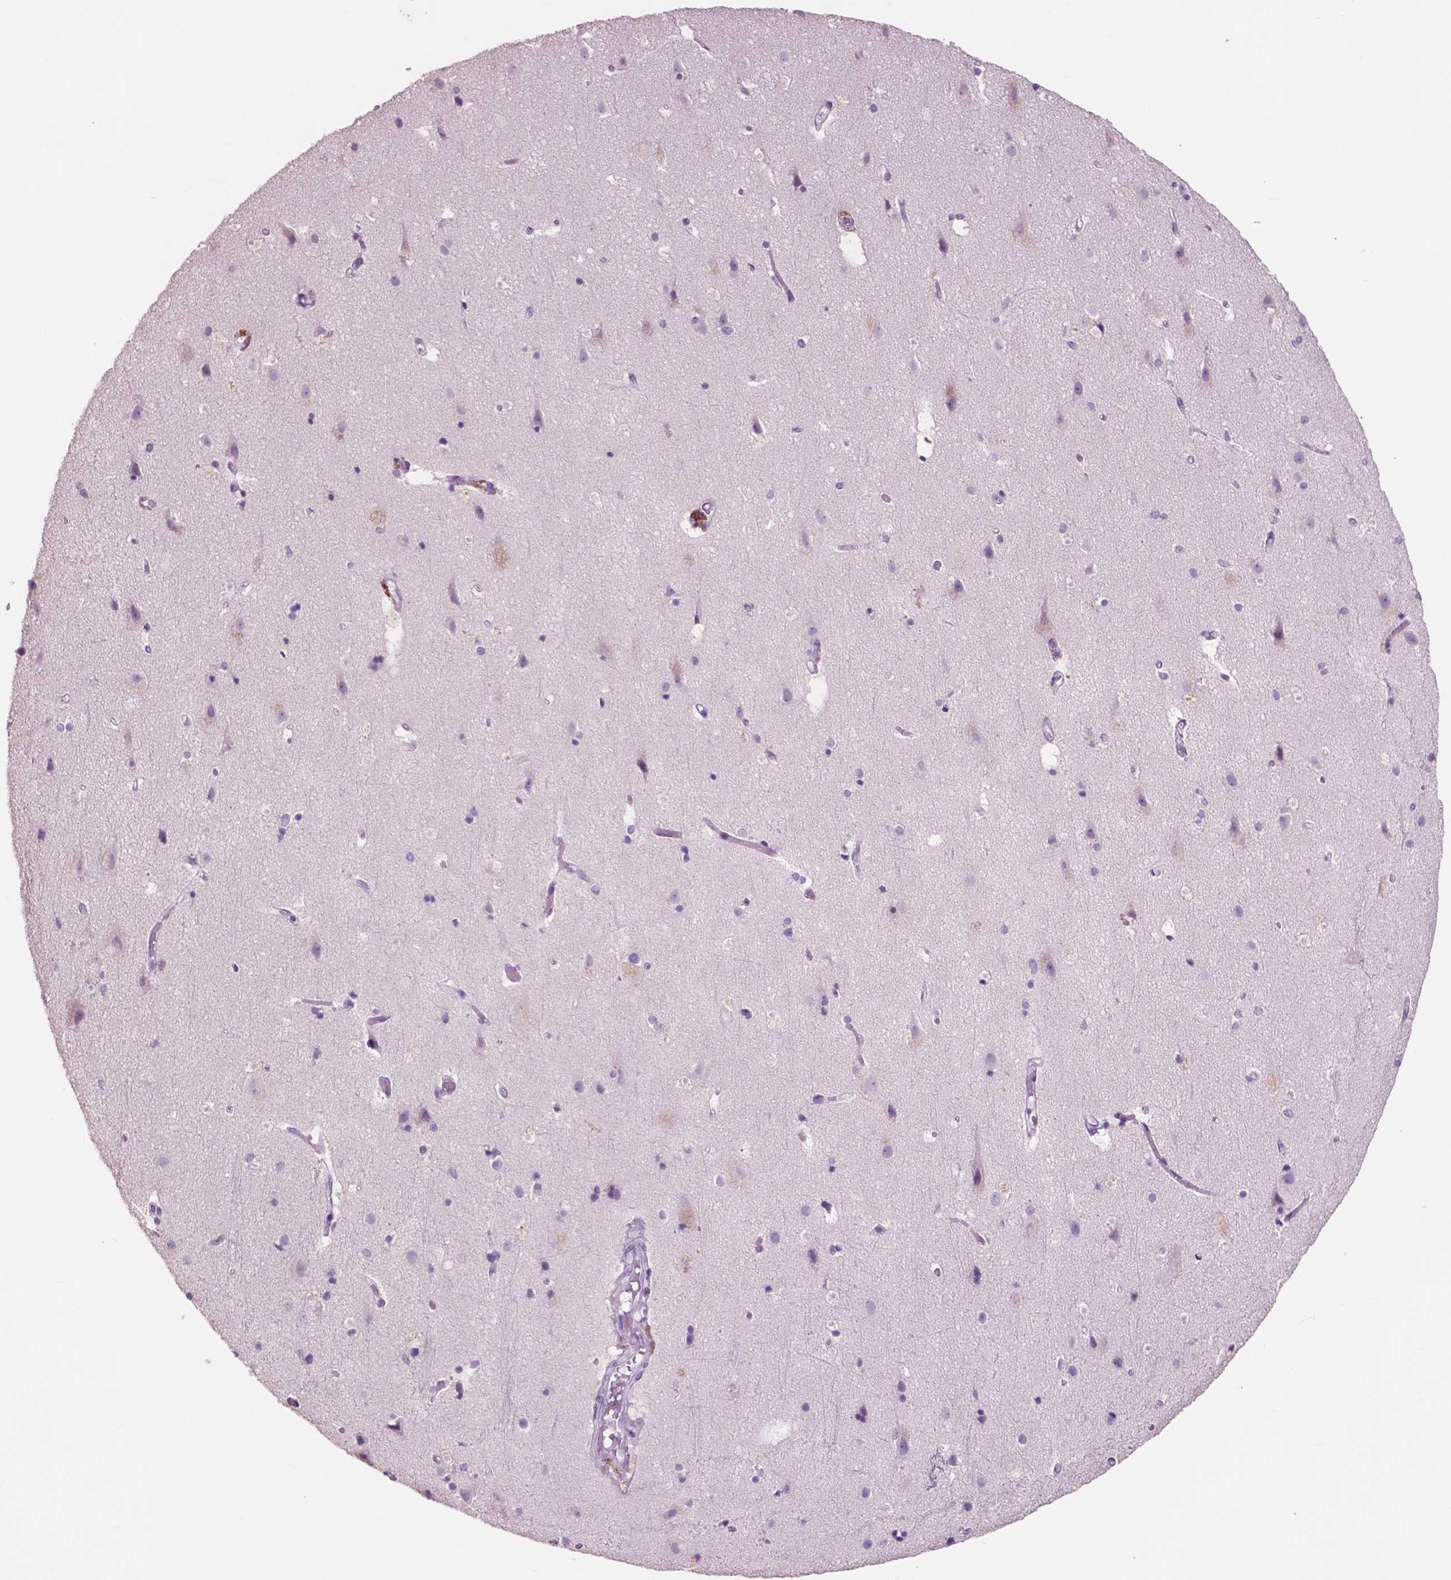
{"staining": {"intensity": "negative", "quantity": "none", "location": "none"}, "tissue": "cerebral cortex", "cell_type": "Endothelial cells", "image_type": "normal", "snomed": [{"axis": "morphology", "description": "Normal tissue, NOS"}, {"axis": "topography", "description": "Cerebral cortex"}], "caption": "This is a image of IHC staining of unremarkable cerebral cortex, which shows no staining in endothelial cells.", "gene": "IDO1", "patient": {"sex": "female", "age": 52}}